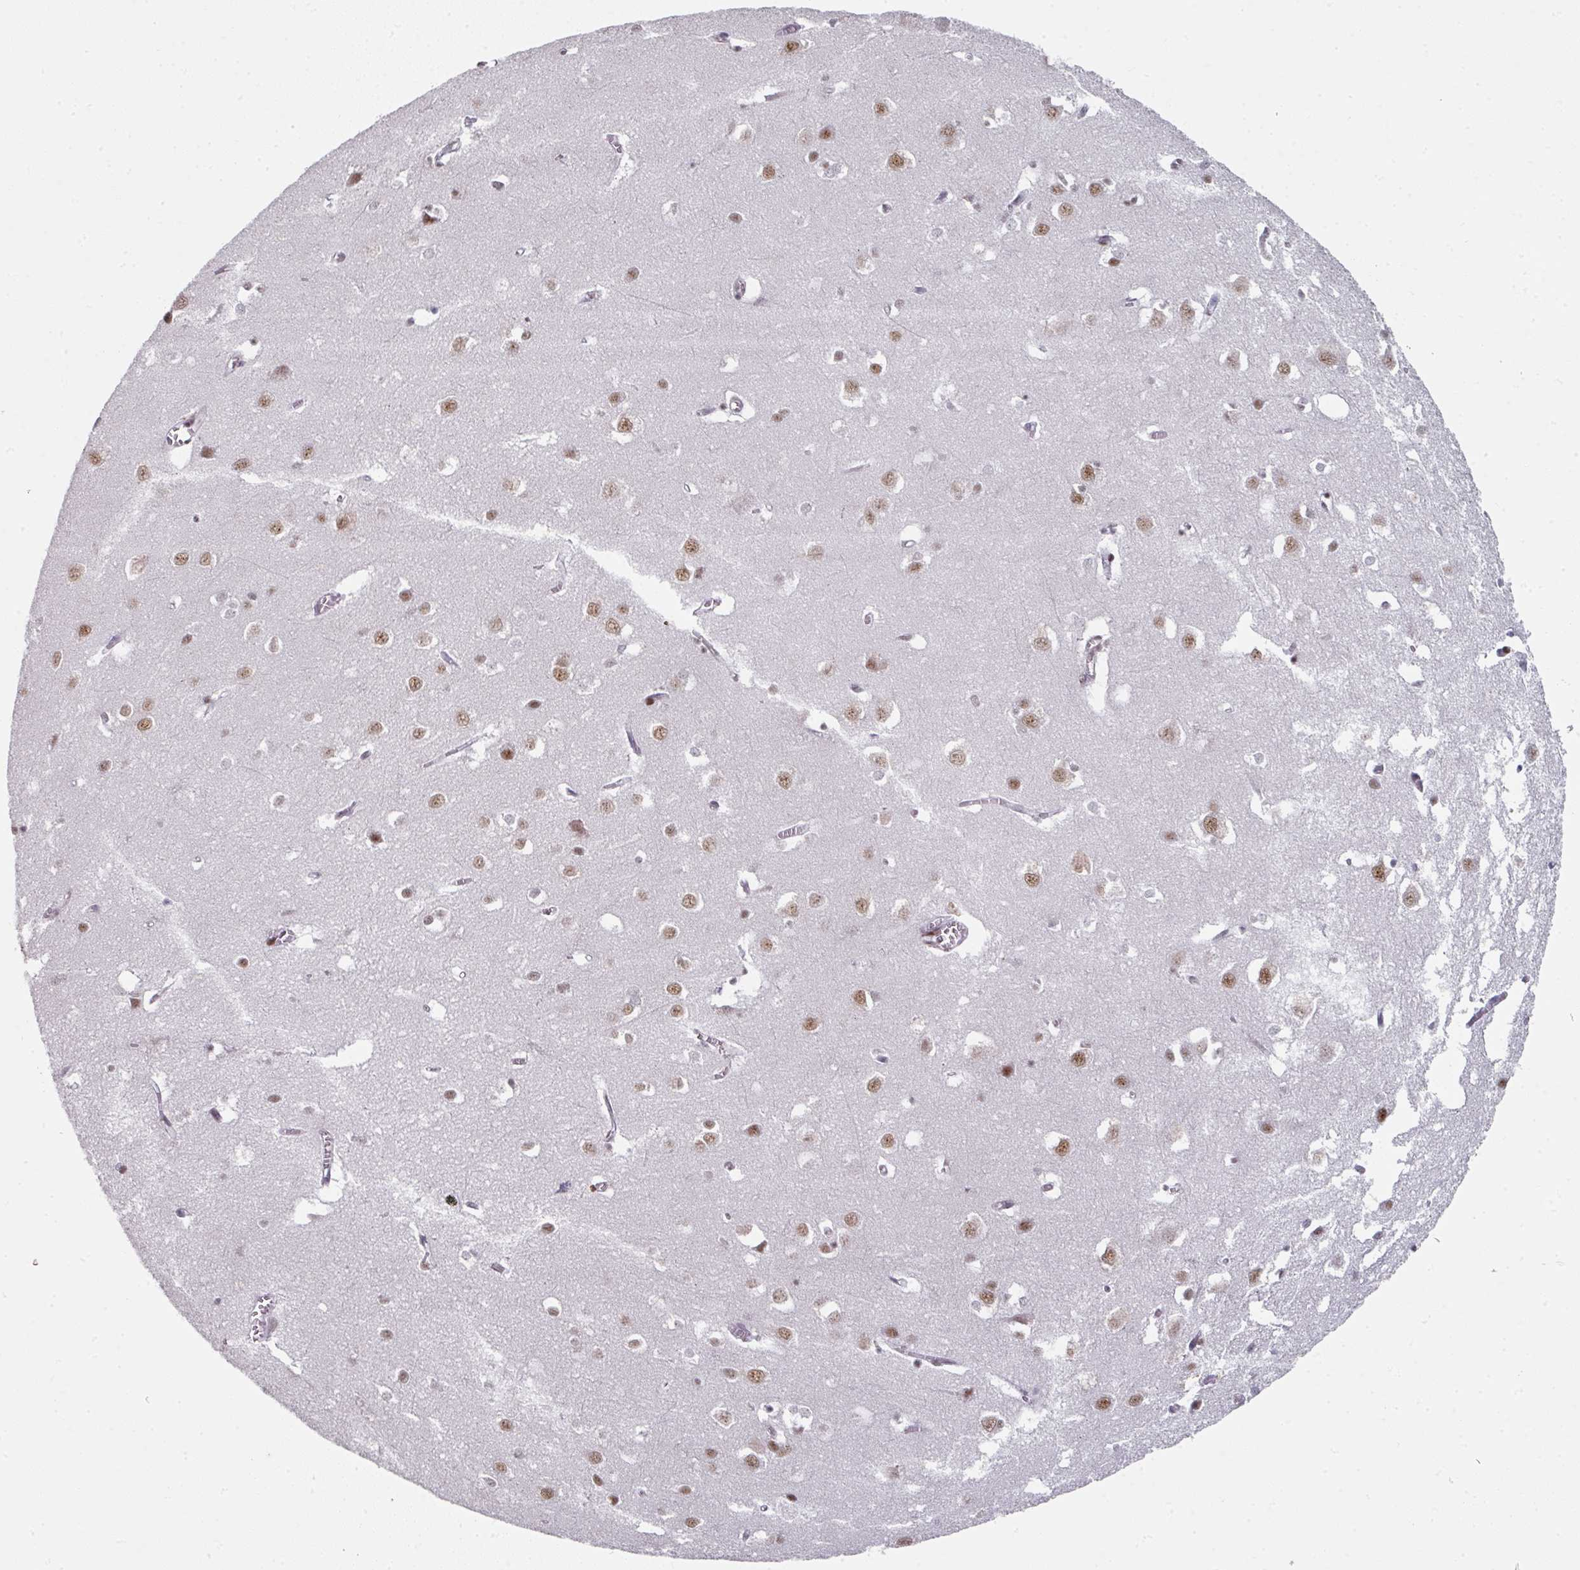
{"staining": {"intensity": "weak", "quantity": ">75%", "location": "nuclear"}, "tissue": "cerebral cortex", "cell_type": "Endothelial cells", "image_type": "normal", "snomed": [{"axis": "morphology", "description": "Normal tissue, NOS"}, {"axis": "topography", "description": "Cerebral cortex"}], "caption": "This photomicrograph shows immunohistochemistry staining of normal human cerebral cortex, with low weak nuclear staining in approximately >75% of endothelial cells.", "gene": "SF3B5", "patient": {"sex": "male", "age": 70}}